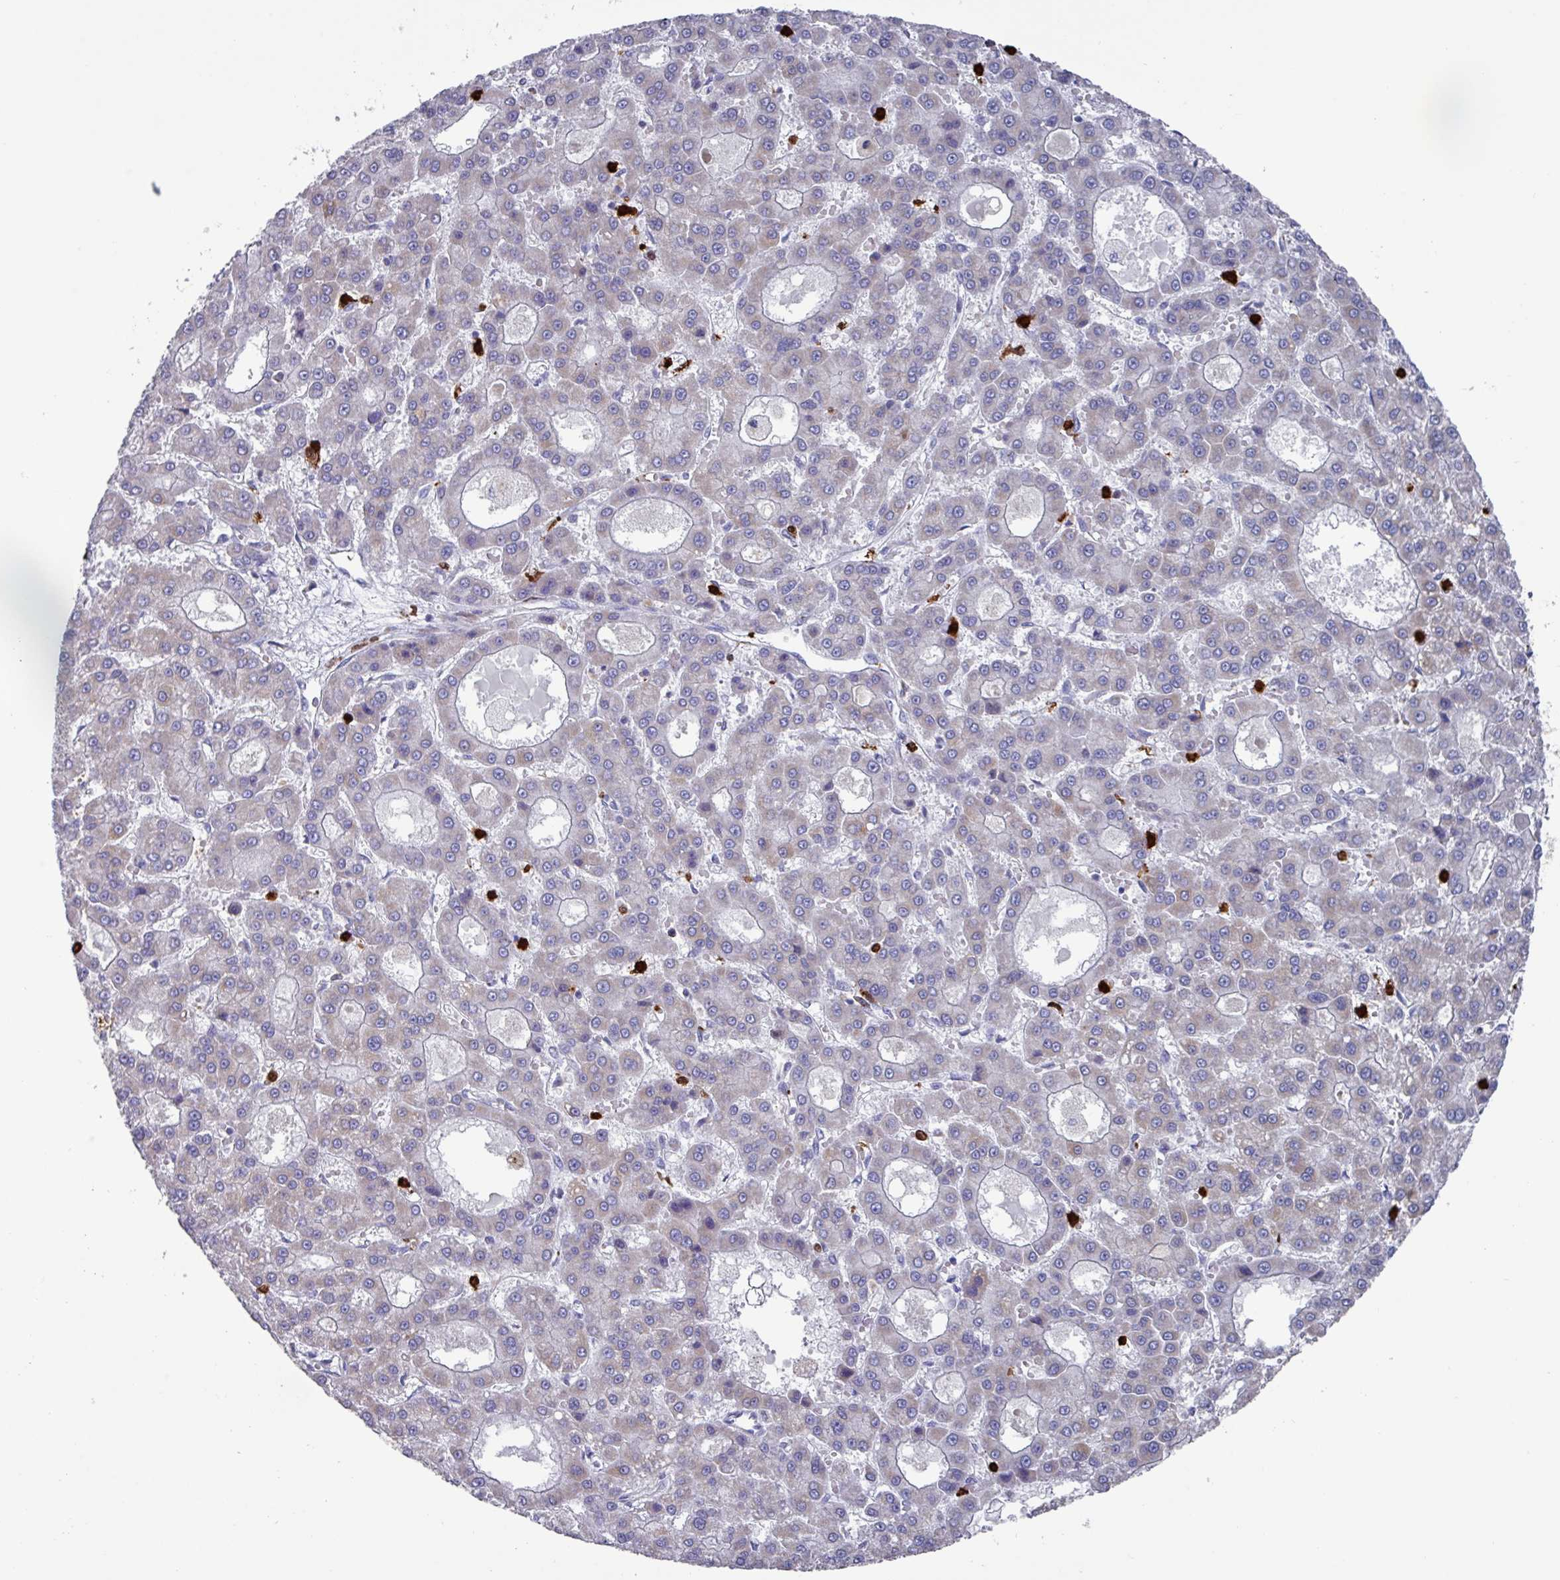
{"staining": {"intensity": "negative", "quantity": "none", "location": "none"}, "tissue": "liver cancer", "cell_type": "Tumor cells", "image_type": "cancer", "snomed": [{"axis": "morphology", "description": "Carcinoma, Hepatocellular, NOS"}, {"axis": "topography", "description": "Liver"}], "caption": "An immunohistochemistry (IHC) histopathology image of liver cancer is shown. There is no staining in tumor cells of liver cancer.", "gene": "UQCC2", "patient": {"sex": "male", "age": 70}}